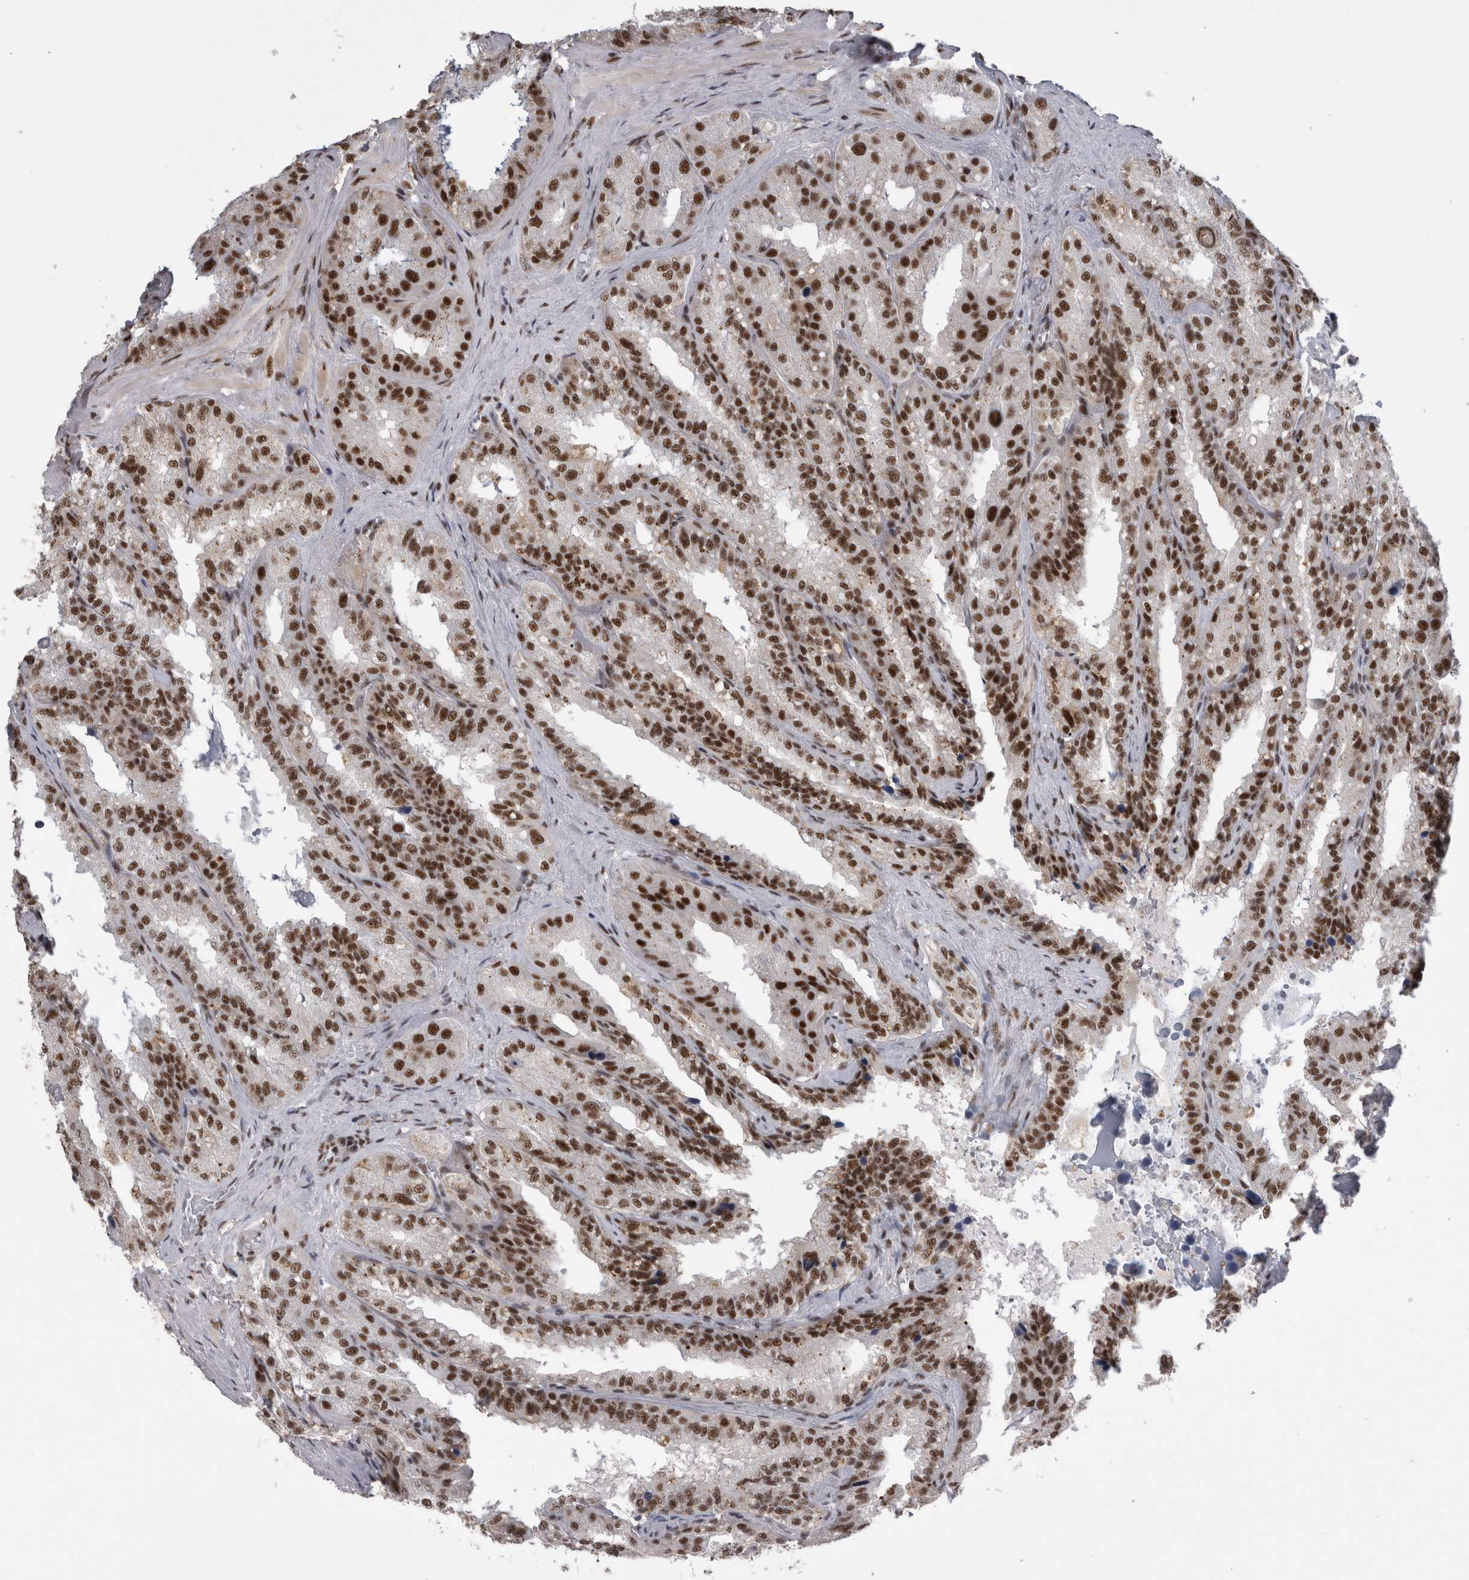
{"staining": {"intensity": "strong", "quantity": ">75%", "location": "nuclear"}, "tissue": "seminal vesicle", "cell_type": "Glandular cells", "image_type": "normal", "snomed": [{"axis": "morphology", "description": "Normal tissue, NOS"}, {"axis": "topography", "description": "Prostate"}, {"axis": "topography", "description": "Seminal veicle"}], "caption": "Immunohistochemistry (IHC) of benign human seminal vesicle demonstrates high levels of strong nuclear expression in approximately >75% of glandular cells. (DAB IHC with brightfield microscopy, high magnification).", "gene": "CDK11A", "patient": {"sex": "male", "age": 51}}